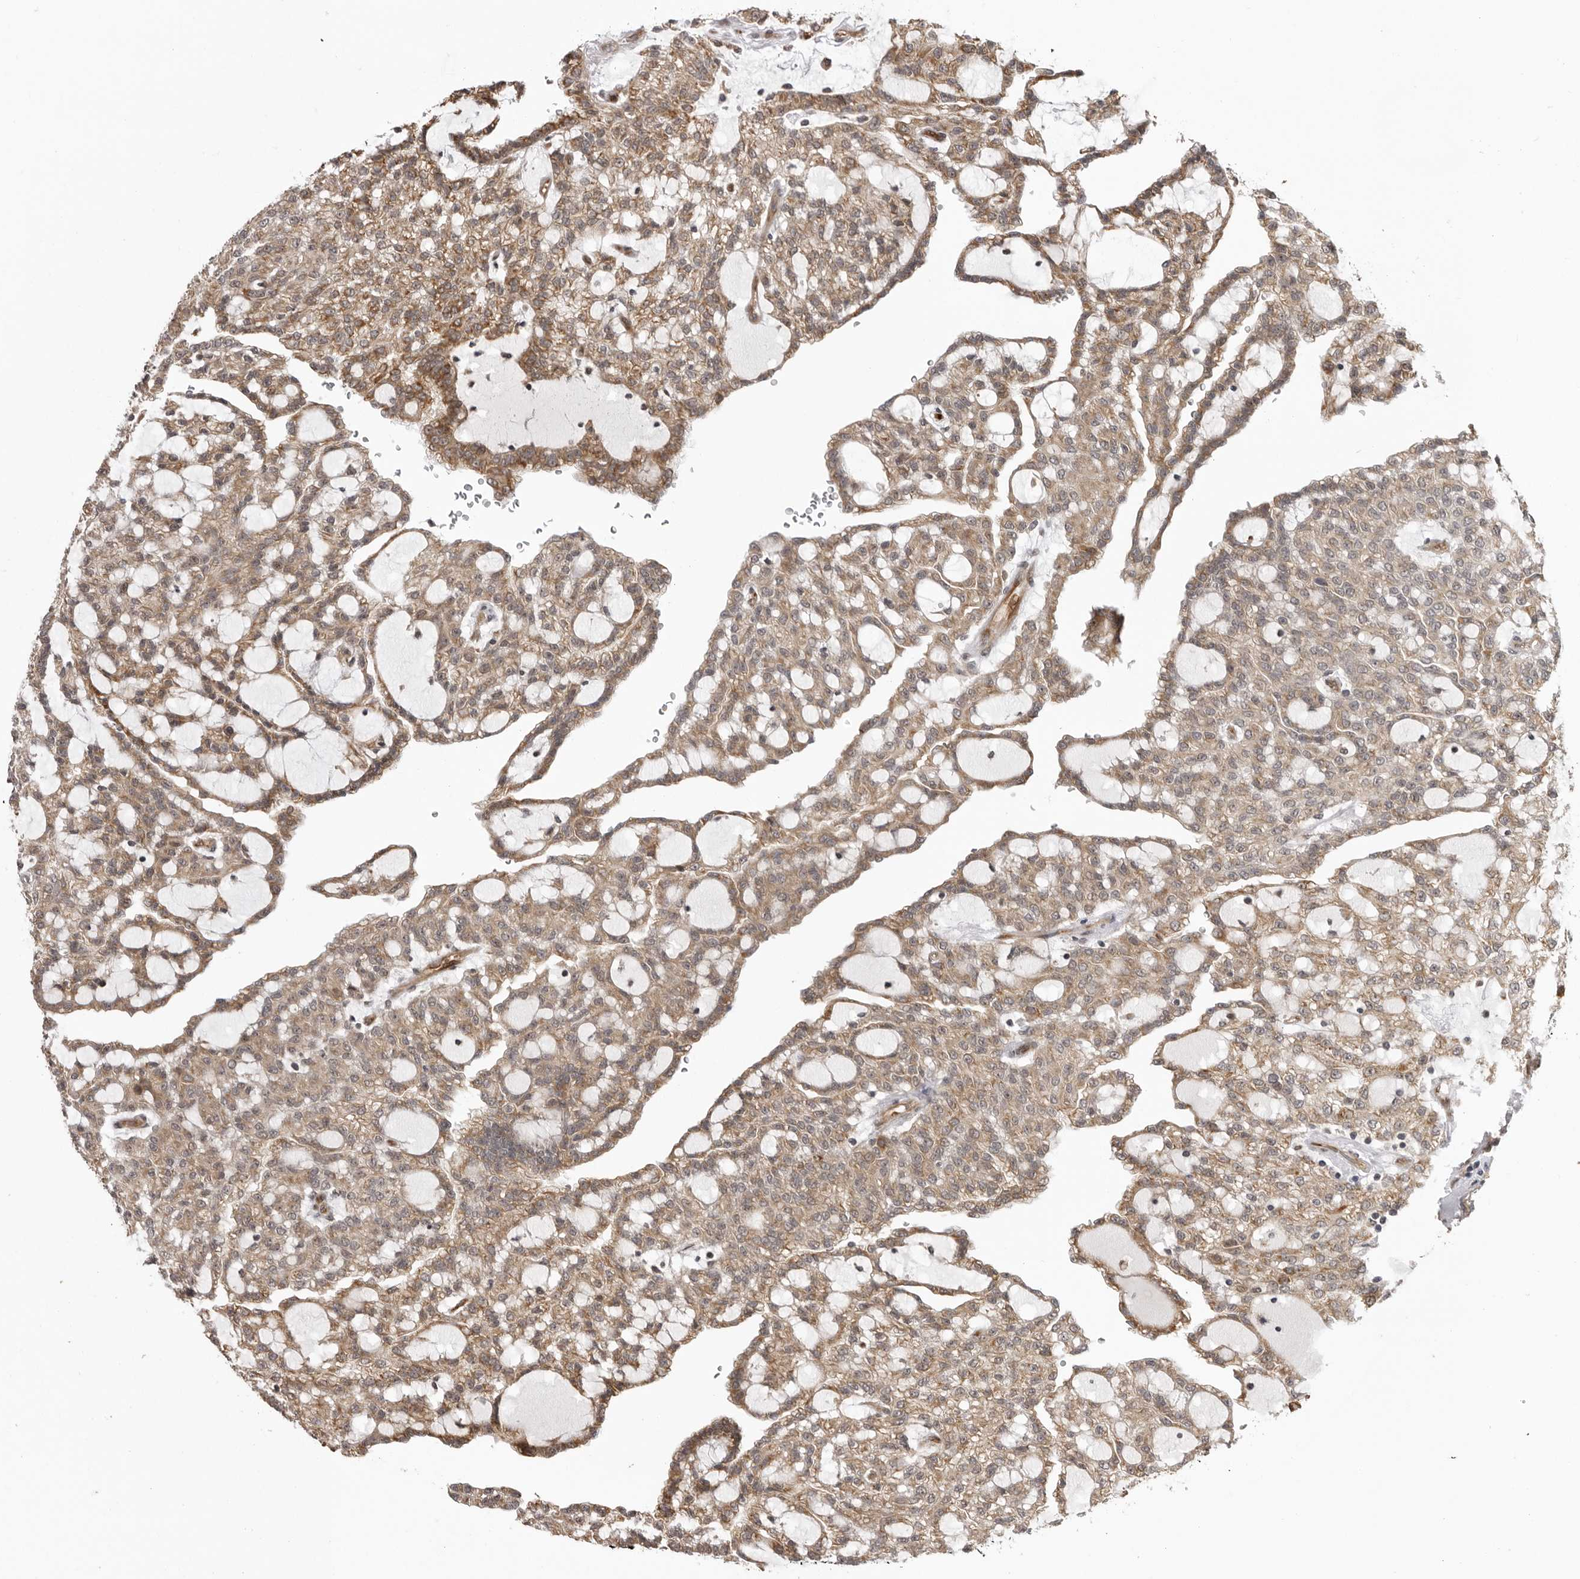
{"staining": {"intensity": "moderate", "quantity": ">75%", "location": "cytoplasmic/membranous"}, "tissue": "renal cancer", "cell_type": "Tumor cells", "image_type": "cancer", "snomed": [{"axis": "morphology", "description": "Adenocarcinoma, NOS"}, {"axis": "topography", "description": "Kidney"}], "caption": "An immunohistochemistry histopathology image of neoplastic tissue is shown. Protein staining in brown labels moderate cytoplasmic/membranous positivity in adenocarcinoma (renal) within tumor cells.", "gene": "DNAH14", "patient": {"sex": "male", "age": 63}}